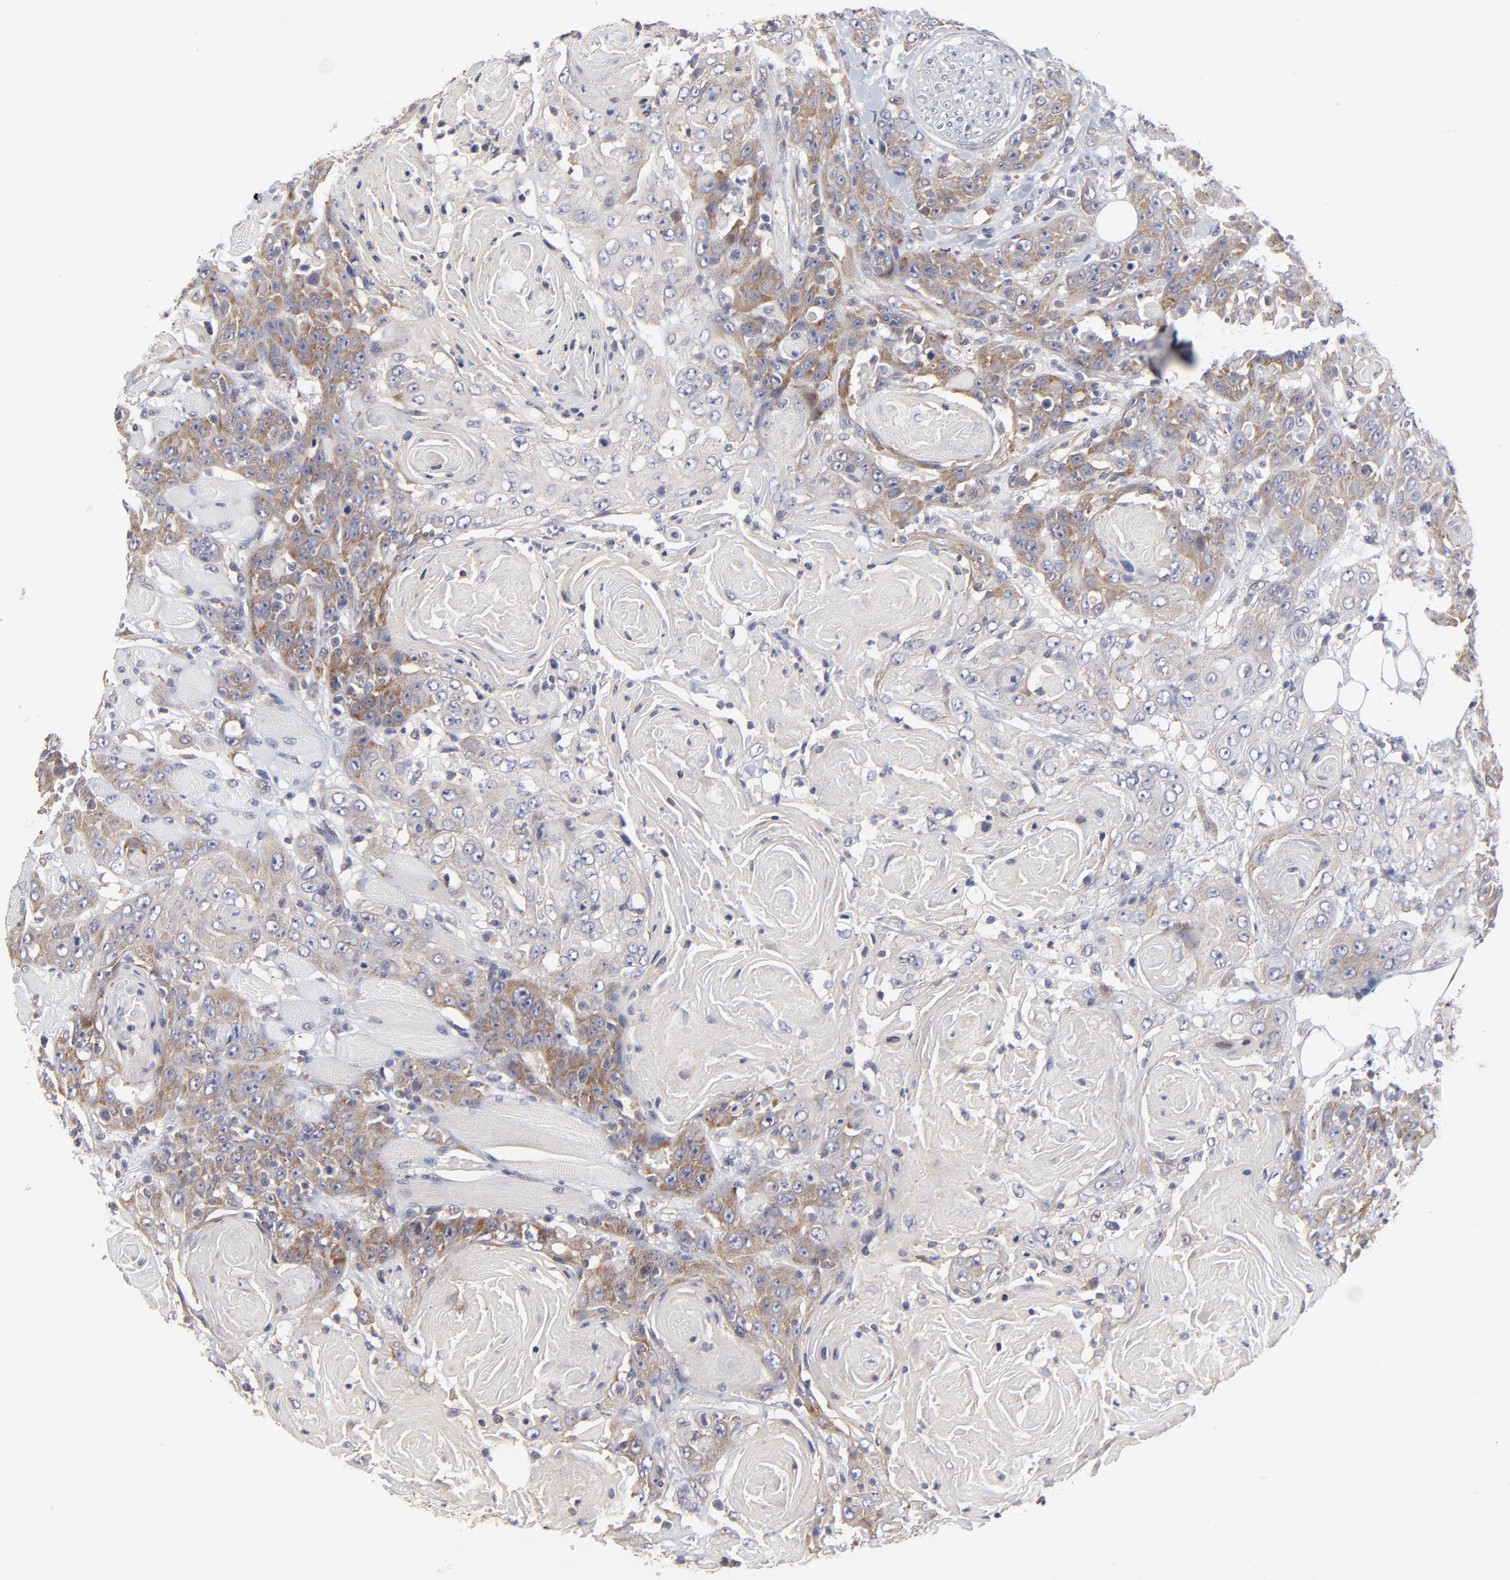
{"staining": {"intensity": "moderate", "quantity": ">75%", "location": "cytoplasmic/membranous"}, "tissue": "head and neck cancer", "cell_type": "Tumor cells", "image_type": "cancer", "snomed": [{"axis": "morphology", "description": "Squamous cell carcinoma, NOS"}, {"axis": "topography", "description": "Head-Neck"}], "caption": "Brown immunohistochemical staining in head and neck cancer (squamous cell carcinoma) displays moderate cytoplasmic/membranous expression in about >75% of tumor cells.", "gene": "ZNF157", "patient": {"sex": "female", "age": 84}}